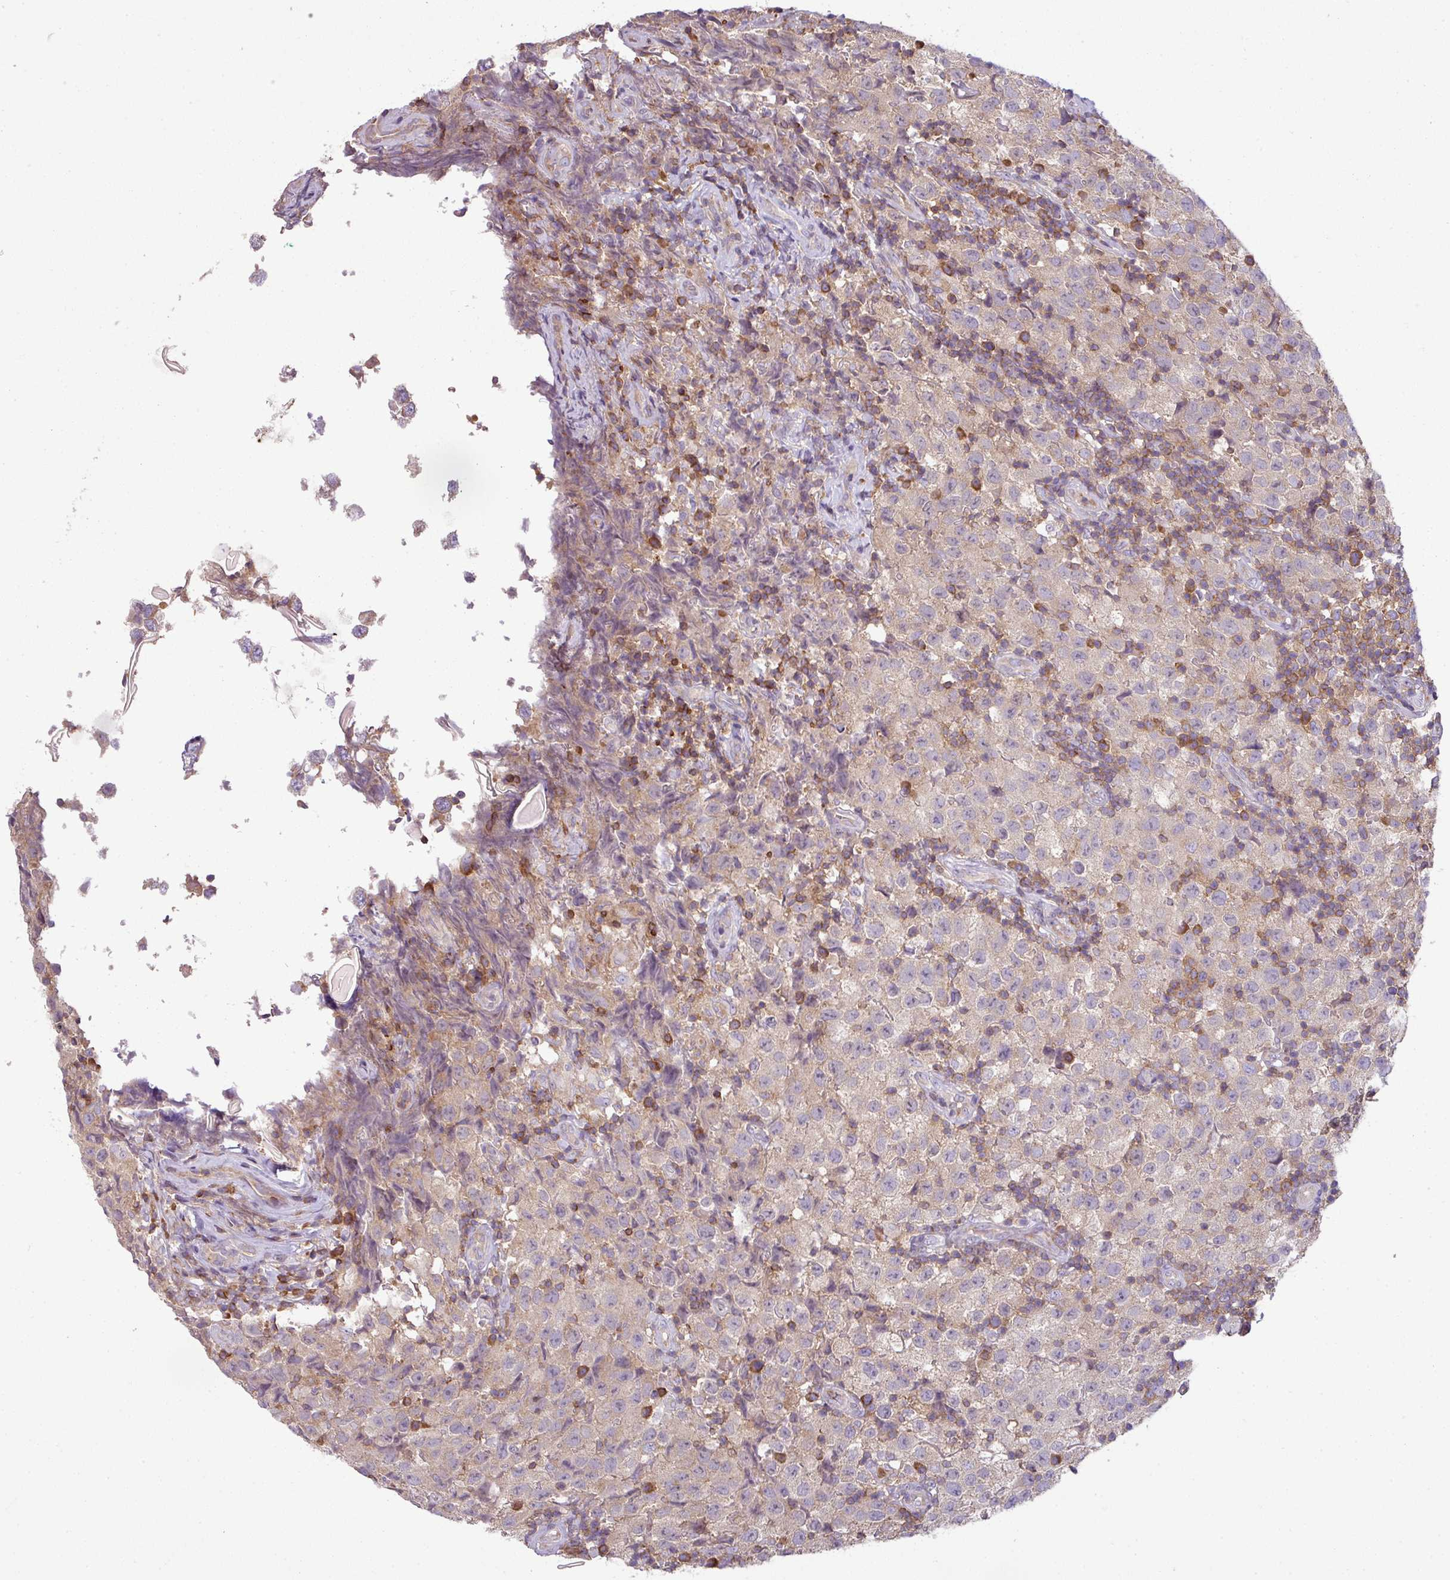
{"staining": {"intensity": "negative", "quantity": "none", "location": "none"}, "tissue": "testis cancer", "cell_type": "Tumor cells", "image_type": "cancer", "snomed": [{"axis": "morphology", "description": "Seminoma, NOS"}, {"axis": "morphology", "description": "Carcinoma, Embryonal, NOS"}, {"axis": "topography", "description": "Testis"}], "caption": "Immunohistochemistry histopathology image of neoplastic tissue: human embryonal carcinoma (testis) stained with DAB (3,3'-diaminobenzidine) shows no significant protein expression in tumor cells.", "gene": "LRRC74B", "patient": {"sex": "male", "age": 41}}